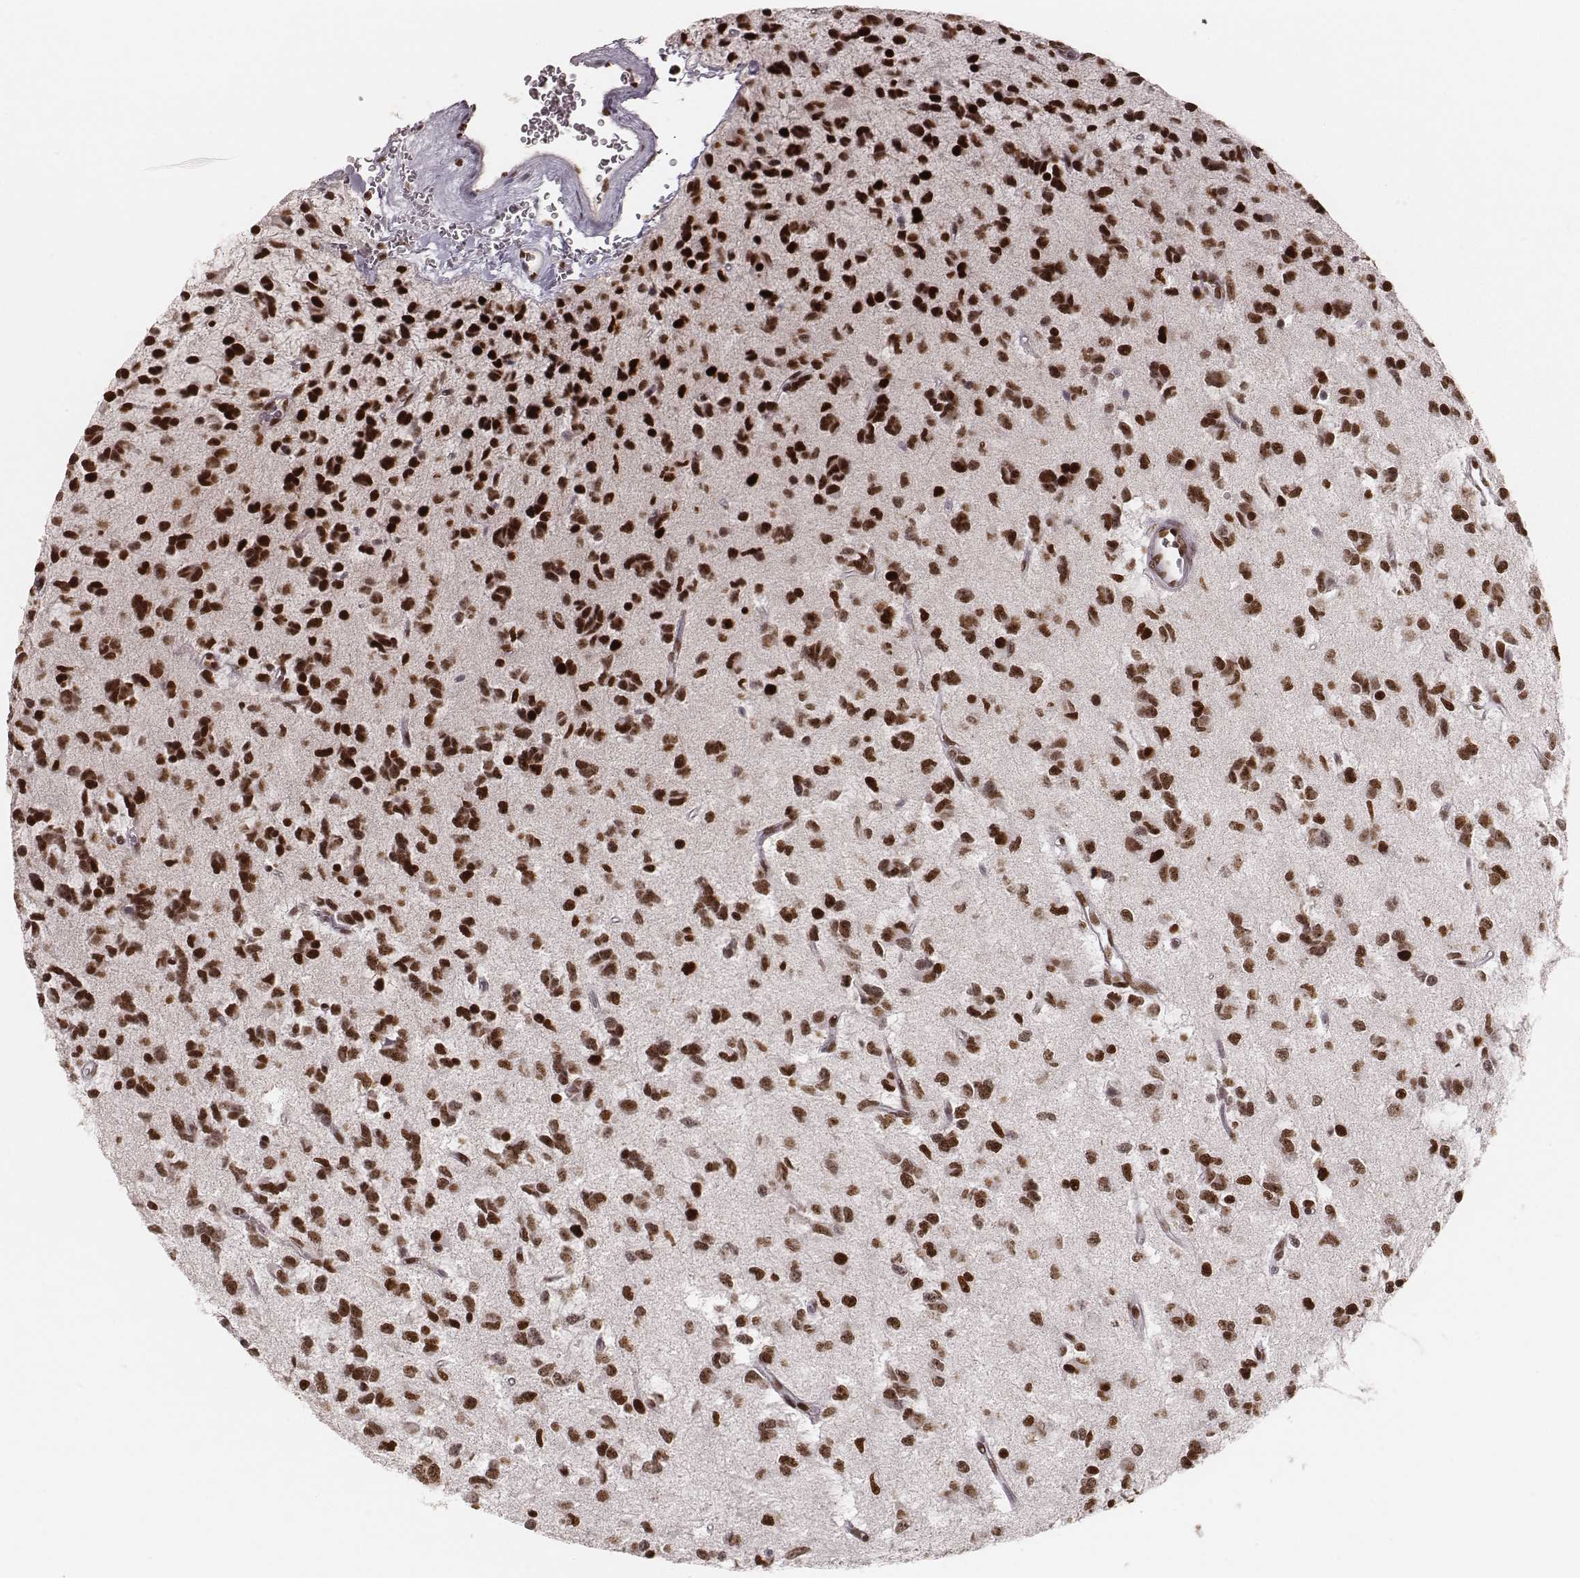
{"staining": {"intensity": "strong", "quantity": ">75%", "location": "nuclear"}, "tissue": "glioma", "cell_type": "Tumor cells", "image_type": "cancer", "snomed": [{"axis": "morphology", "description": "Glioma, malignant, Low grade"}, {"axis": "topography", "description": "Brain"}], "caption": "Human malignant glioma (low-grade) stained with a brown dye shows strong nuclear positive positivity in about >75% of tumor cells.", "gene": "PARP1", "patient": {"sex": "female", "age": 45}}